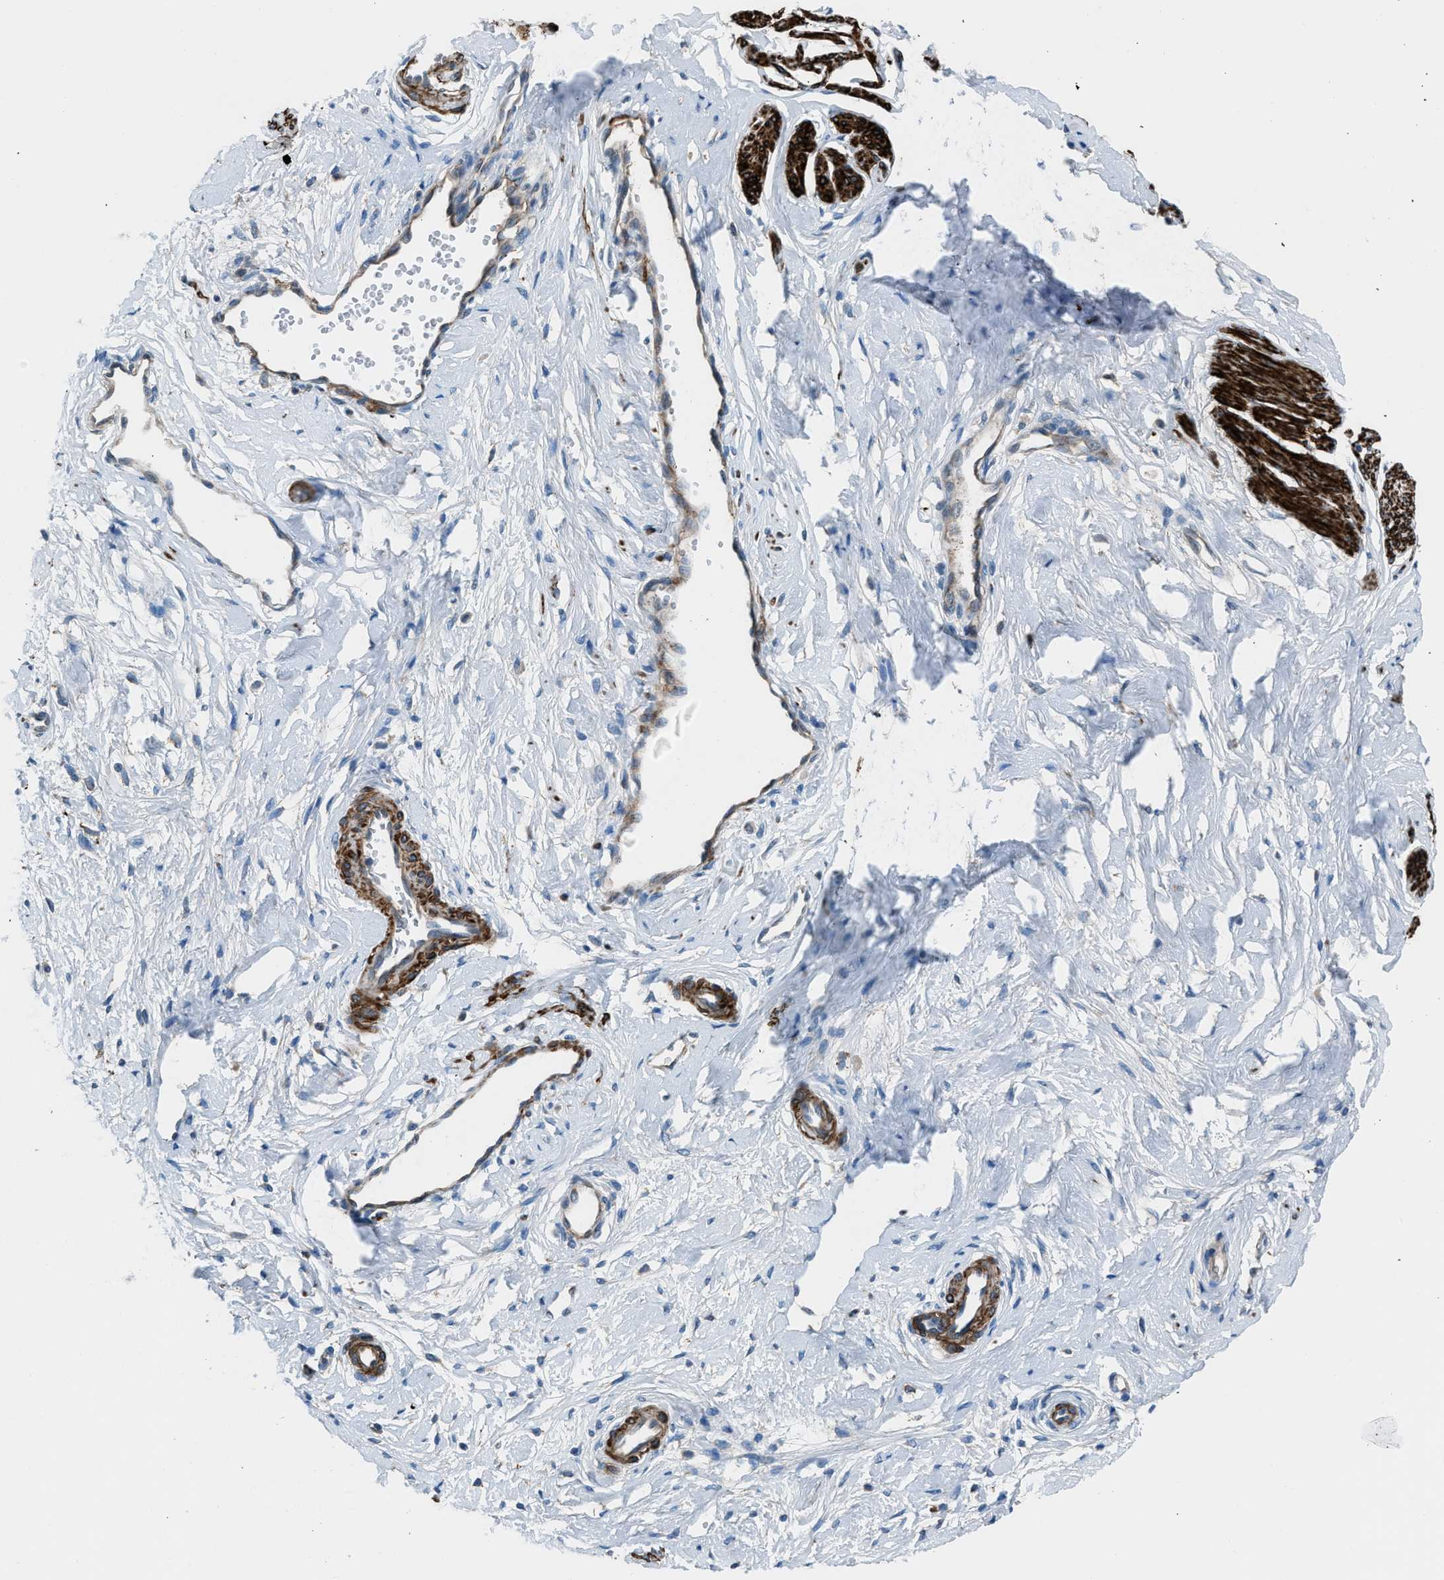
{"staining": {"intensity": "negative", "quantity": "none", "location": "none"}, "tissue": "cervix", "cell_type": "Squamous epithelial cells", "image_type": "normal", "snomed": [{"axis": "morphology", "description": "Normal tissue, NOS"}, {"axis": "topography", "description": "Cervix"}], "caption": "IHC photomicrograph of unremarkable cervix: human cervix stained with DAB (3,3'-diaminobenzidine) displays no significant protein positivity in squamous epithelial cells. (Stains: DAB (3,3'-diaminobenzidine) IHC with hematoxylin counter stain, Microscopy: brightfield microscopy at high magnification).", "gene": "LMBR1", "patient": {"sex": "female", "age": 65}}